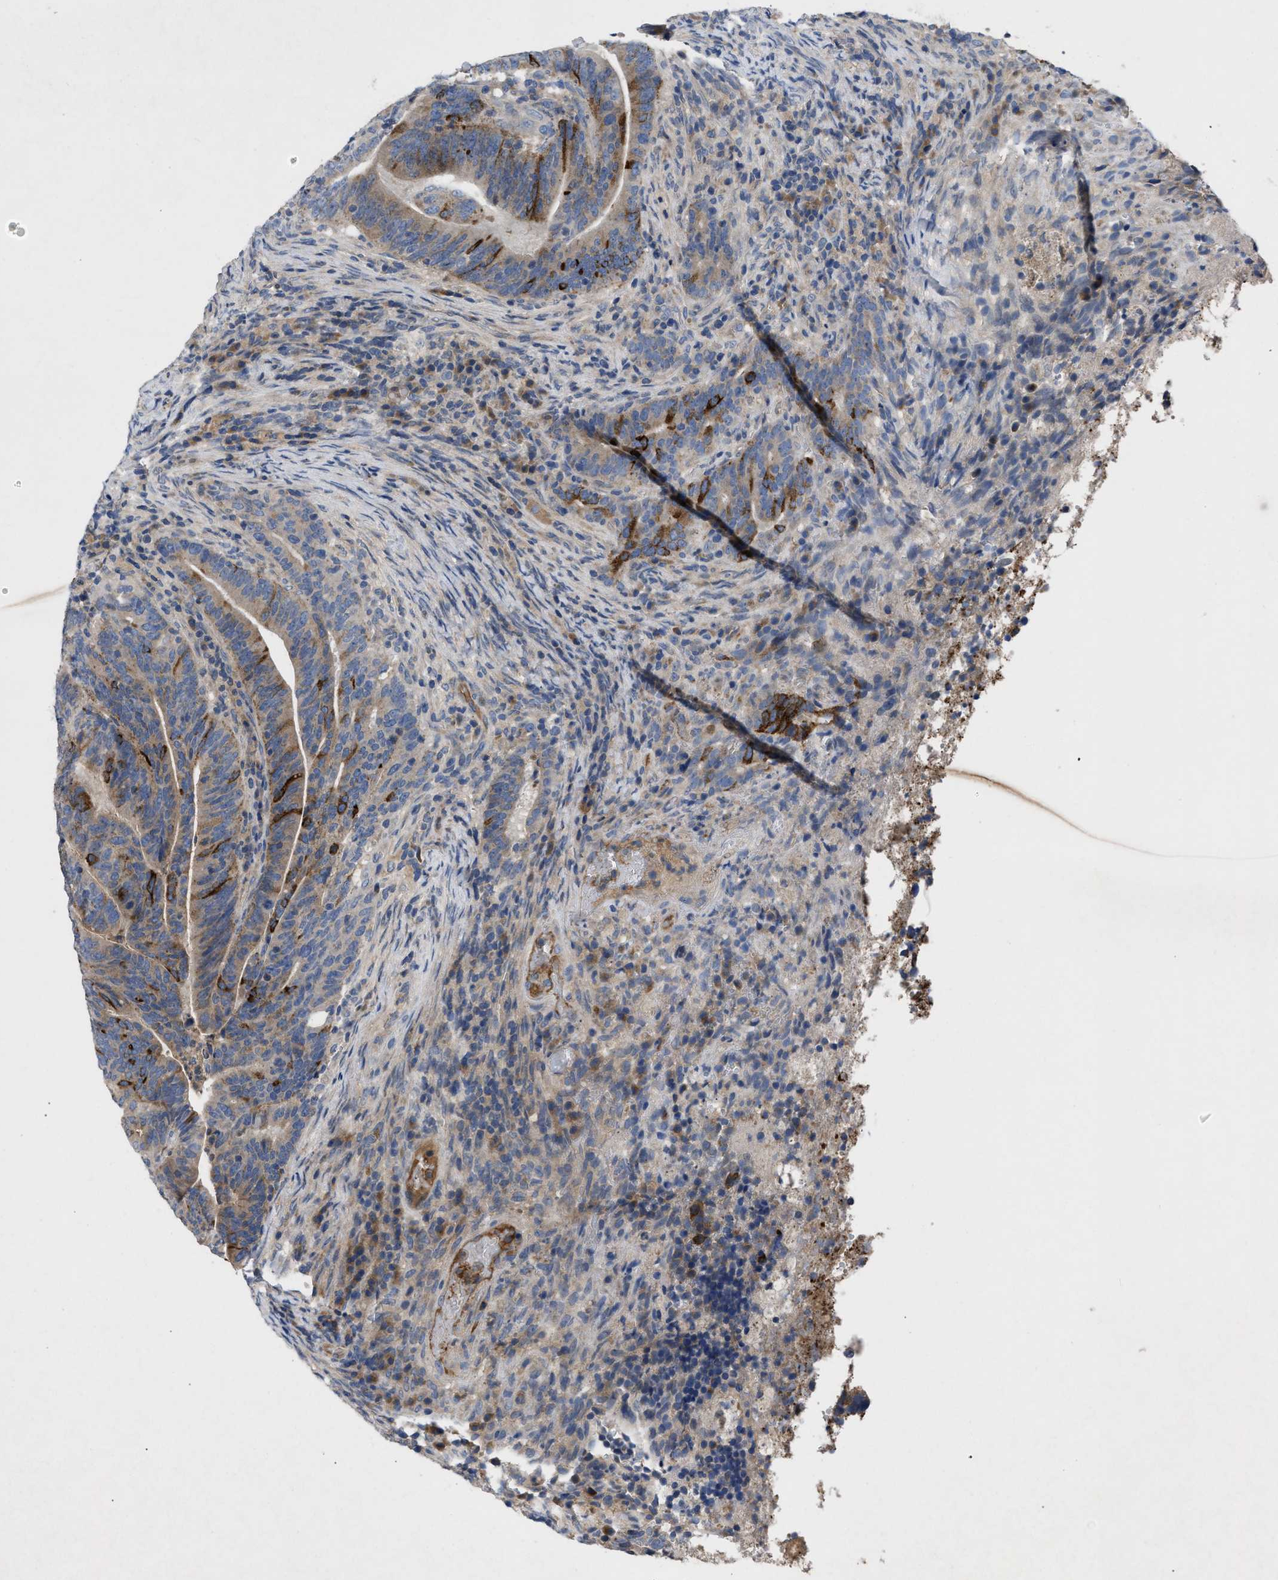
{"staining": {"intensity": "moderate", "quantity": ">75%", "location": "cytoplasmic/membranous"}, "tissue": "colorectal cancer", "cell_type": "Tumor cells", "image_type": "cancer", "snomed": [{"axis": "morphology", "description": "Adenocarcinoma, NOS"}, {"axis": "topography", "description": "Colon"}], "caption": "Colorectal cancer (adenocarcinoma) was stained to show a protein in brown. There is medium levels of moderate cytoplasmic/membranous staining in about >75% of tumor cells.", "gene": "VPS4A", "patient": {"sex": "female", "age": 66}}